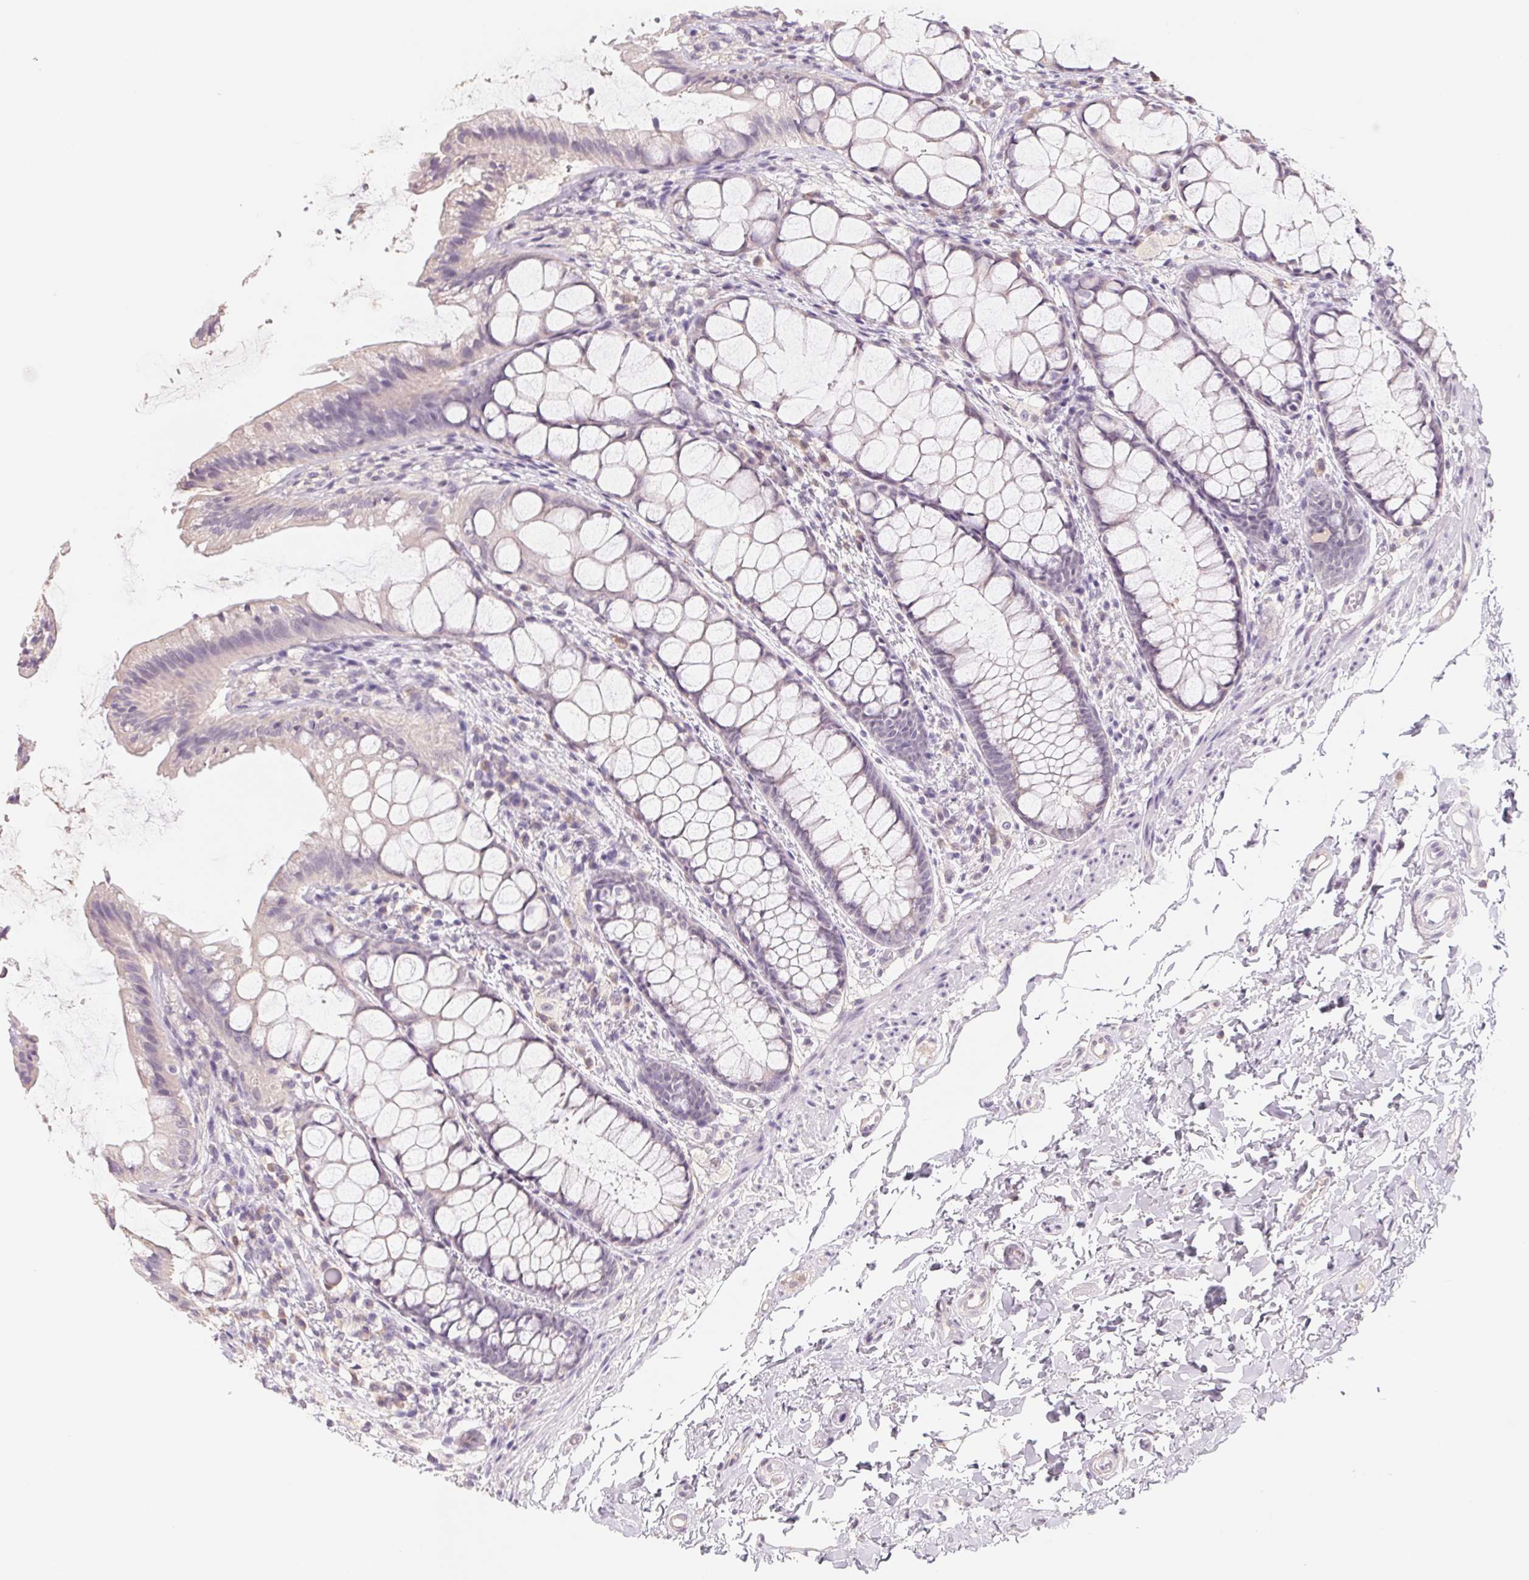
{"staining": {"intensity": "negative", "quantity": "none", "location": "none"}, "tissue": "rectum", "cell_type": "Glandular cells", "image_type": "normal", "snomed": [{"axis": "morphology", "description": "Normal tissue, NOS"}, {"axis": "topography", "description": "Rectum"}], "caption": "Protein analysis of unremarkable rectum demonstrates no significant staining in glandular cells. (DAB immunohistochemistry (IHC) visualized using brightfield microscopy, high magnification).", "gene": "PNMA8B", "patient": {"sex": "female", "age": 62}}